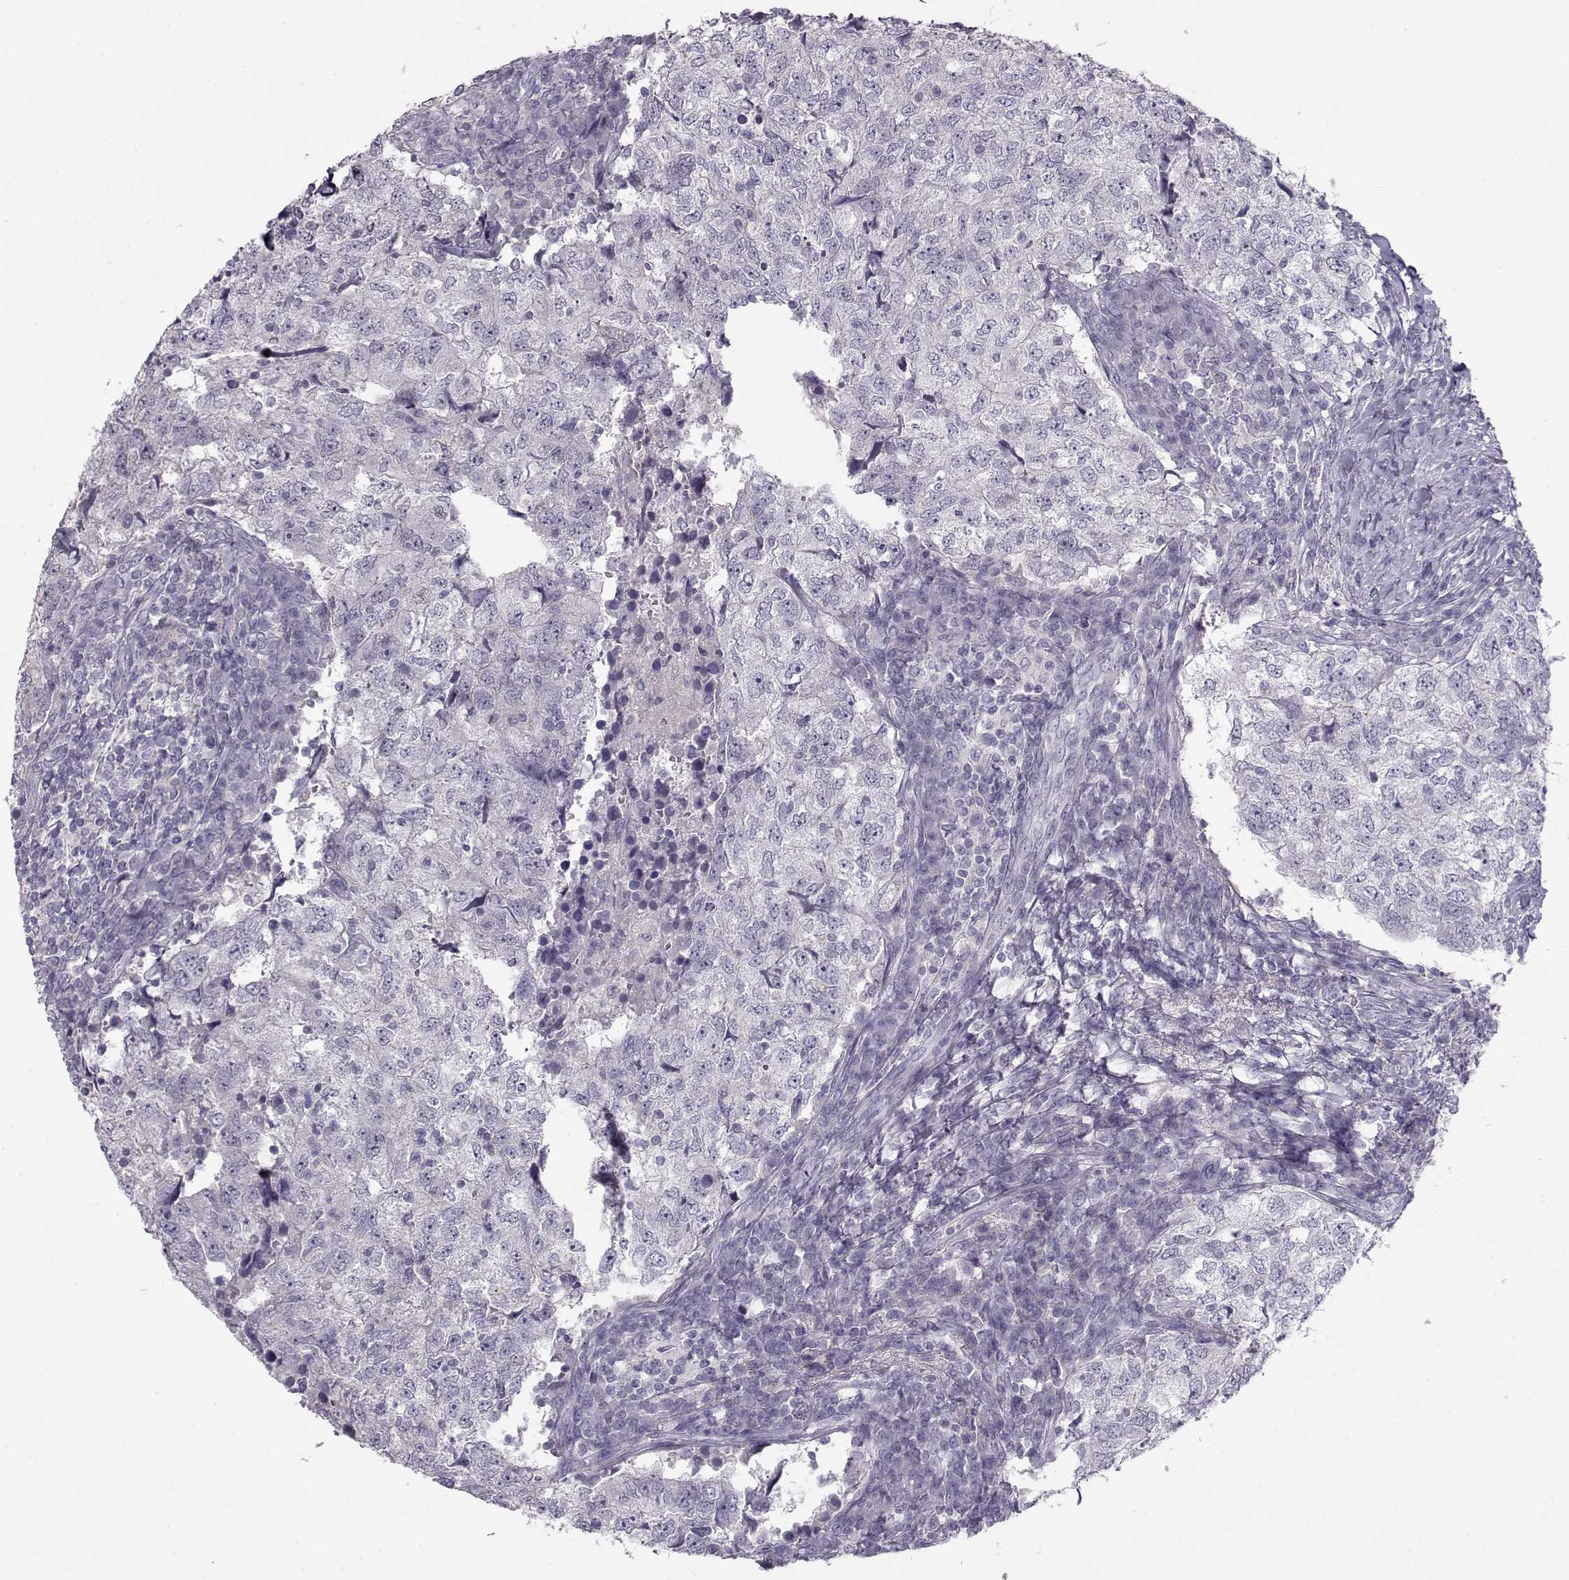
{"staining": {"intensity": "negative", "quantity": "none", "location": "none"}, "tissue": "breast cancer", "cell_type": "Tumor cells", "image_type": "cancer", "snomed": [{"axis": "morphology", "description": "Duct carcinoma"}, {"axis": "topography", "description": "Breast"}], "caption": "Tumor cells show no significant positivity in invasive ductal carcinoma (breast). Brightfield microscopy of immunohistochemistry (IHC) stained with DAB (brown) and hematoxylin (blue), captured at high magnification.", "gene": "GRK1", "patient": {"sex": "female", "age": 30}}